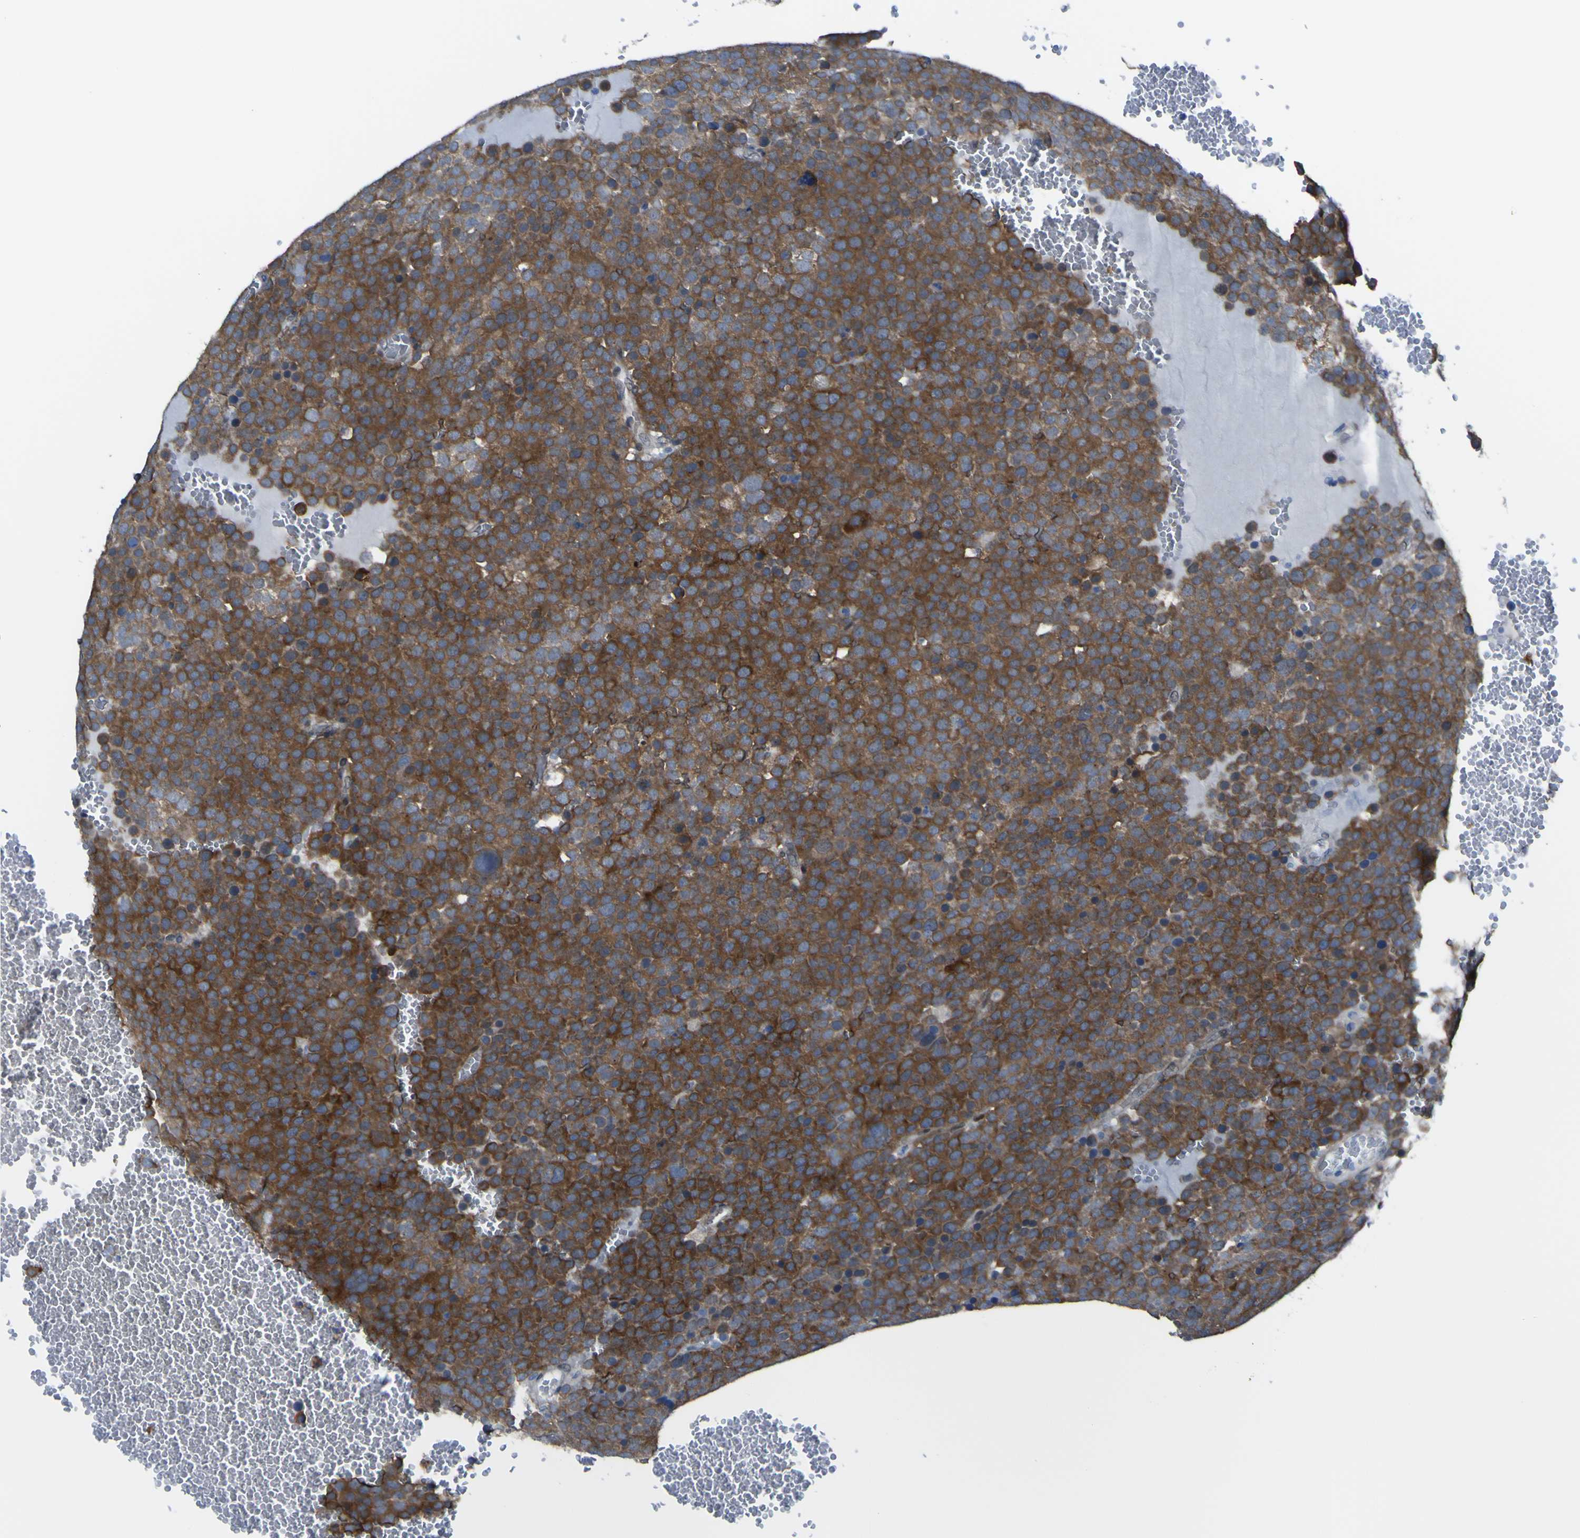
{"staining": {"intensity": "strong", "quantity": ">75%", "location": "cytoplasmic/membranous"}, "tissue": "testis cancer", "cell_type": "Tumor cells", "image_type": "cancer", "snomed": [{"axis": "morphology", "description": "Seminoma, NOS"}, {"axis": "topography", "description": "Testis"}], "caption": "IHC photomicrograph of testis cancer (seminoma) stained for a protein (brown), which shows high levels of strong cytoplasmic/membranous positivity in about >75% of tumor cells.", "gene": "LRRN1", "patient": {"sex": "male", "age": 71}}